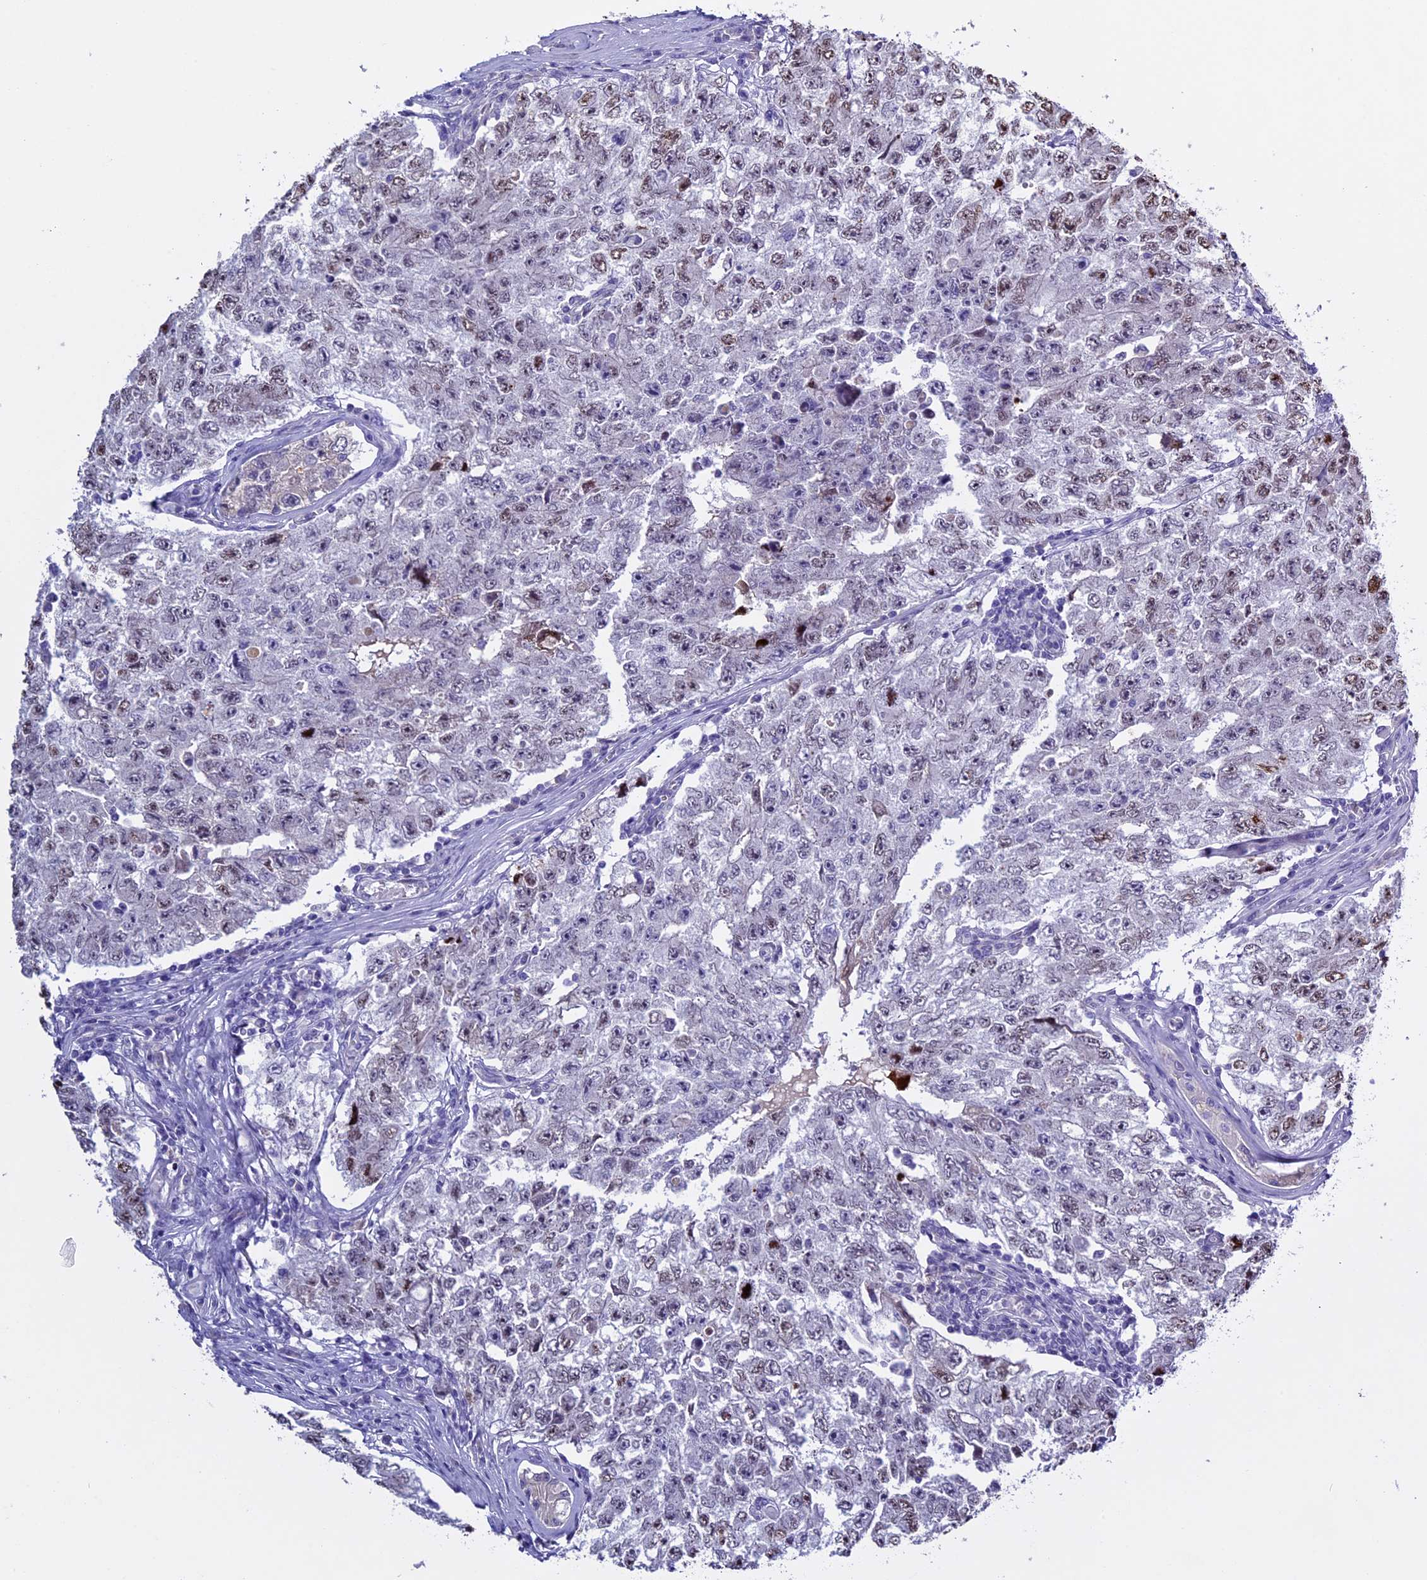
{"staining": {"intensity": "negative", "quantity": "none", "location": "none"}, "tissue": "testis cancer", "cell_type": "Tumor cells", "image_type": "cancer", "snomed": [{"axis": "morphology", "description": "Carcinoma, Embryonal, NOS"}, {"axis": "topography", "description": "Testis"}], "caption": "IHC of embryonal carcinoma (testis) reveals no staining in tumor cells.", "gene": "RTTN", "patient": {"sex": "male", "age": 17}}